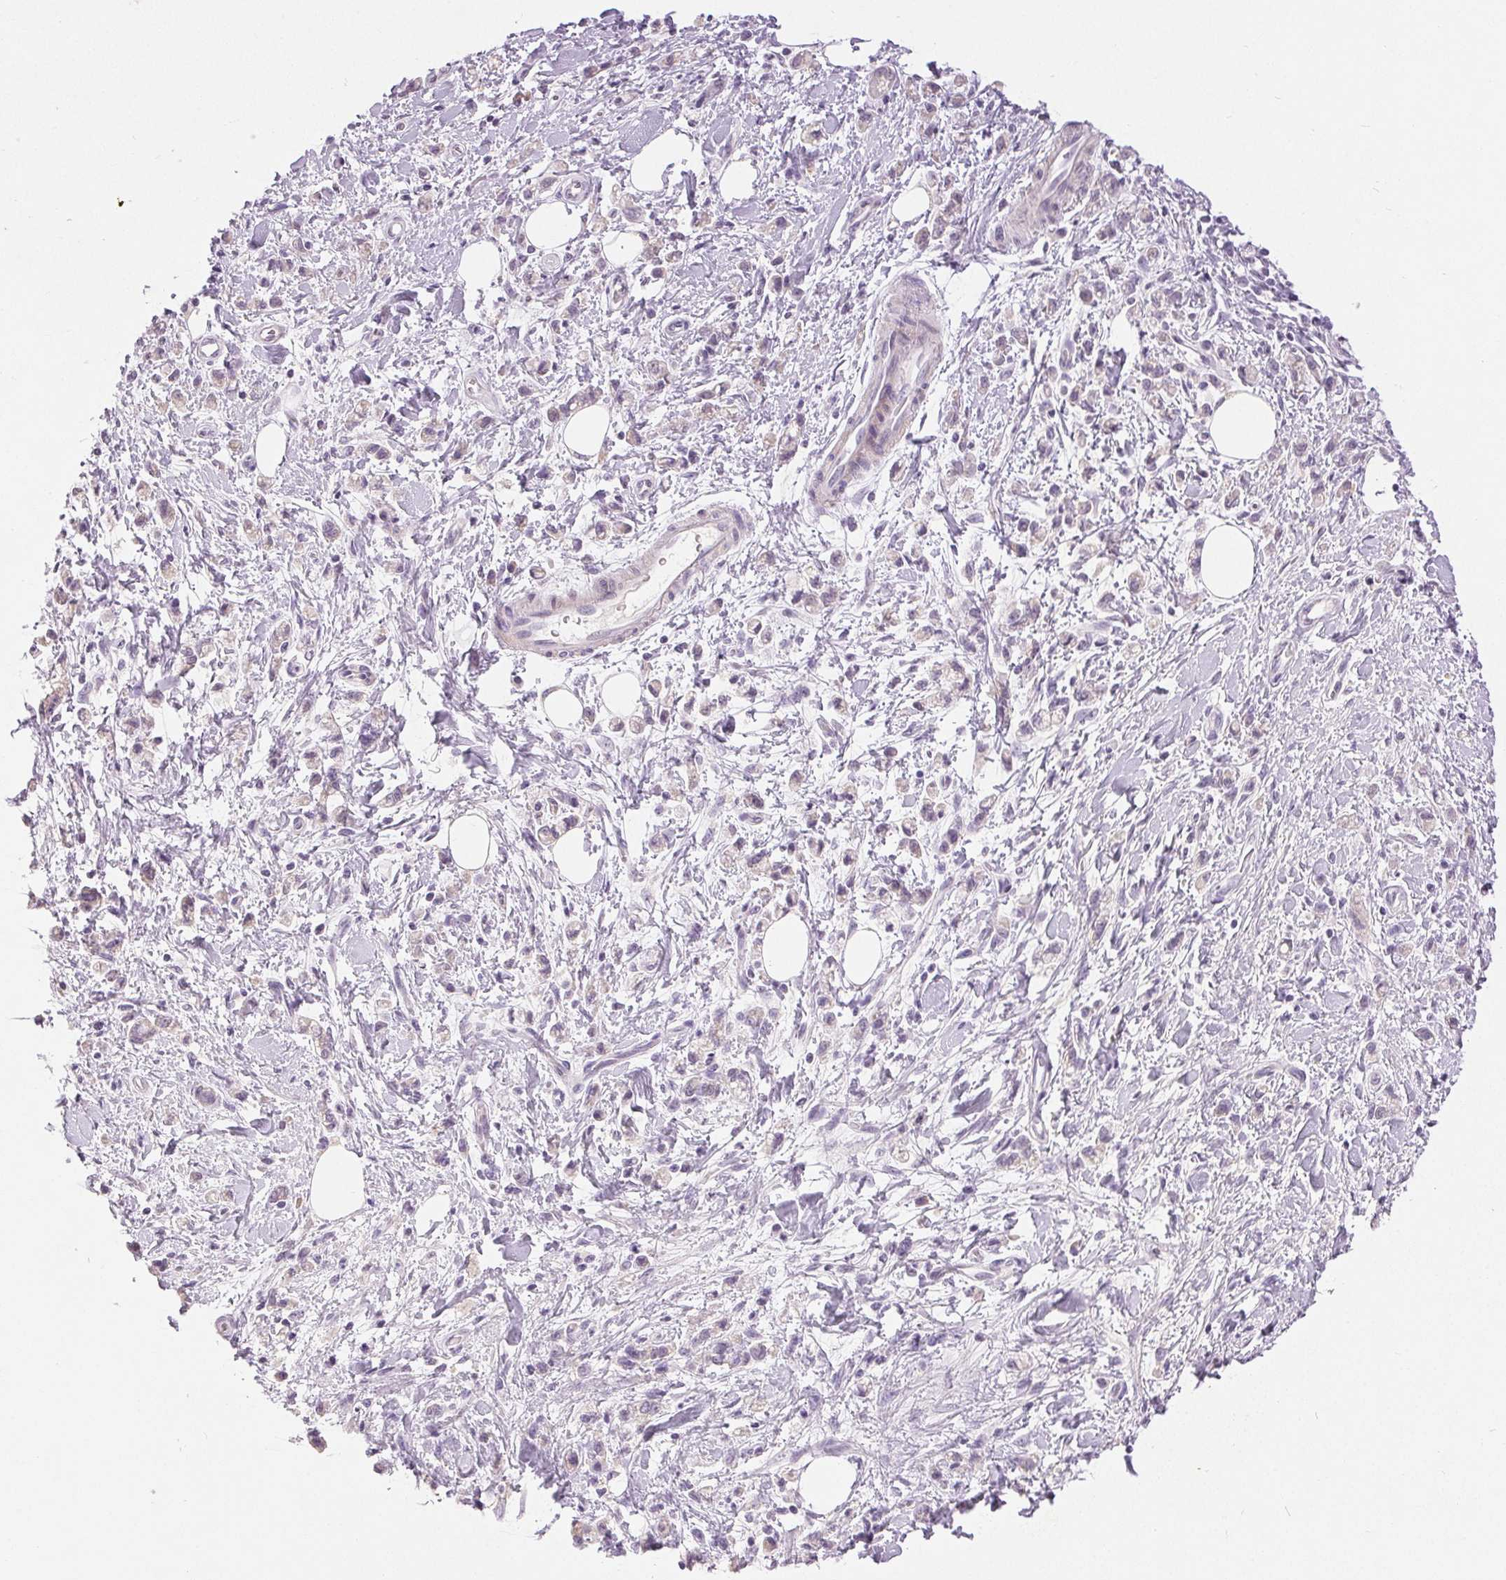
{"staining": {"intensity": "negative", "quantity": "none", "location": "none"}, "tissue": "stomach cancer", "cell_type": "Tumor cells", "image_type": "cancer", "snomed": [{"axis": "morphology", "description": "Adenocarcinoma, NOS"}, {"axis": "topography", "description": "Stomach"}], "caption": "Protein analysis of adenocarcinoma (stomach) displays no significant staining in tumor cells.", "gene": "DSG3", "patient": {"sex": "male", "age": 77}}